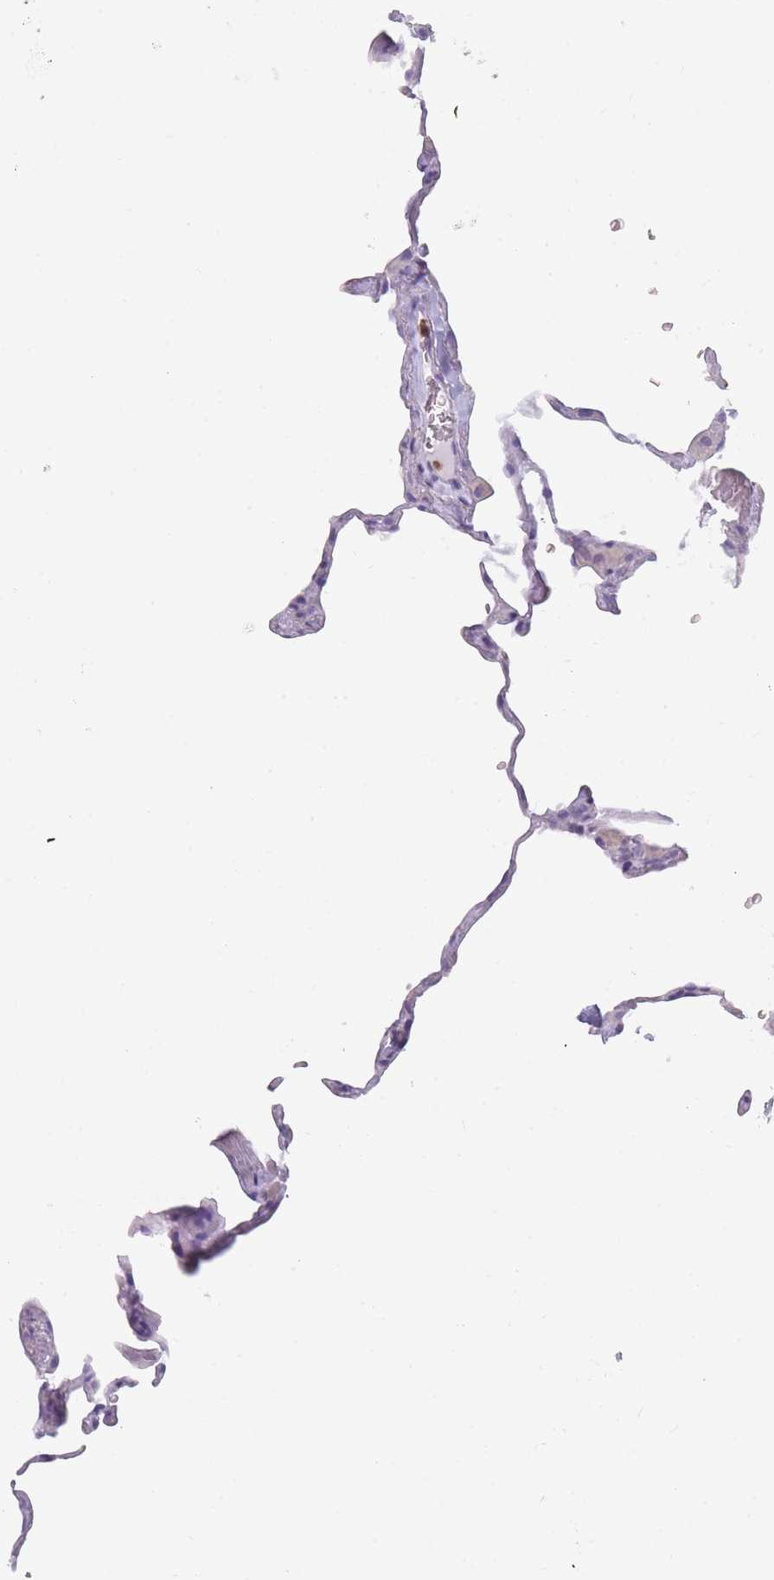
{"staining": {"intensity": "negative", "quantity": "none", "location": "none"}, "tissue": "lung", "cell_type": "Alveolar cells", "image_type": "normal", "snomed": [{"axis": "morphology", "description": "Normal tissue, NOS"}, {"axis": "topography", "description": "Lung"}], "caption": "The image shows no significant expression in alveolar cells of lung.", "gene": "CR1L", "patient": {"sex": "female", "age": 57}}